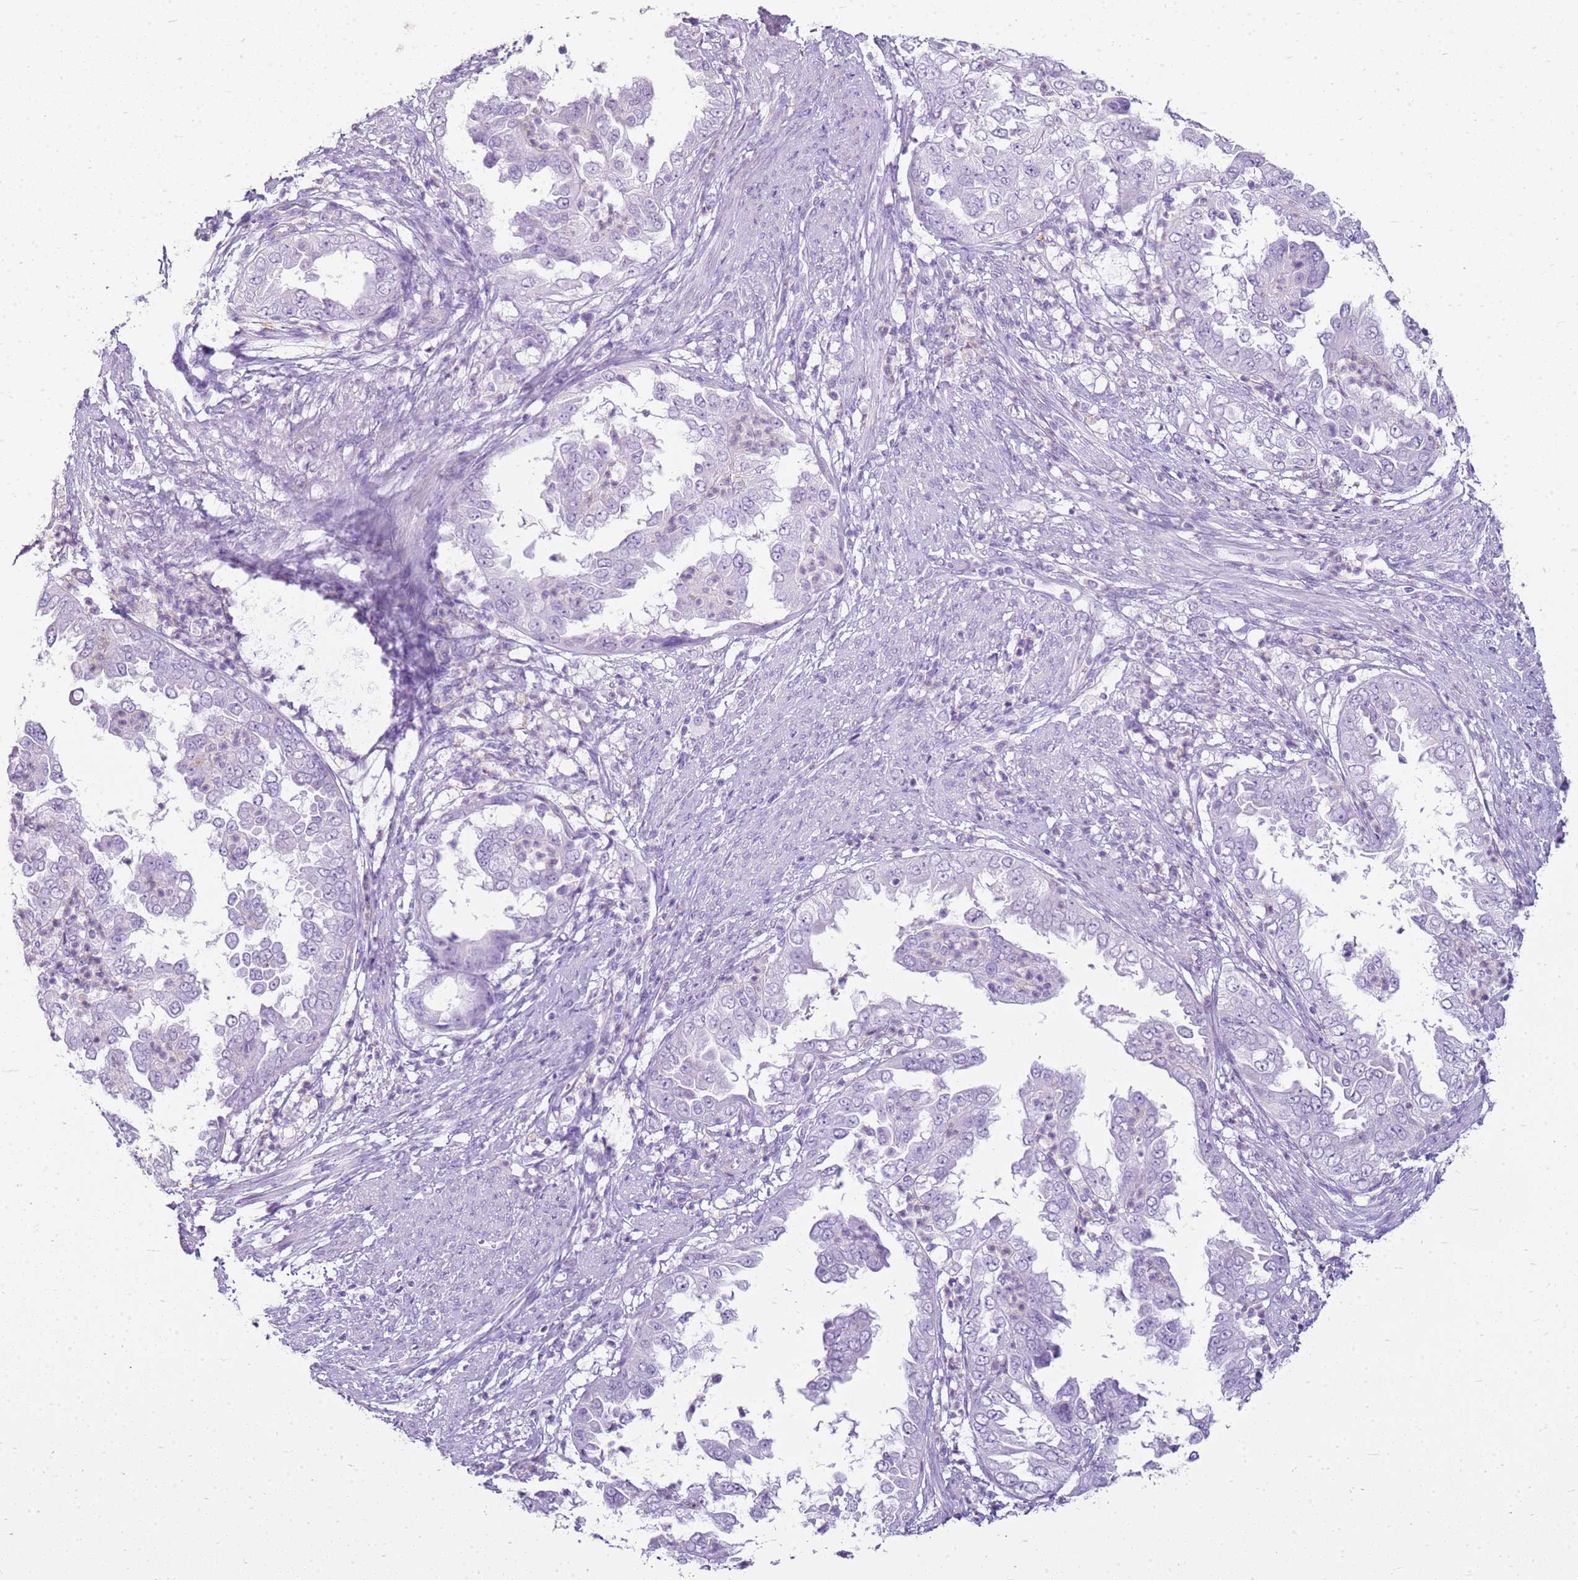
{"staining": {"intensity": "negative", "quantity": "none", "location": "none"}, "tissue": "endometrial cancer", "cell_type": "Tumor cells", "image_type": "cancer", "snomed": [{"axis": "morphology", "description": "Adenocarcinoma, NOS"}, {"axis": "topography", "description": "Endometrium"}], "caption": "Tumor cells show no significant staining in endometrial cancer (adenocarcinoma).", "gene": "SULT1E1", "patient": {"sex": "female", "age": 85}}